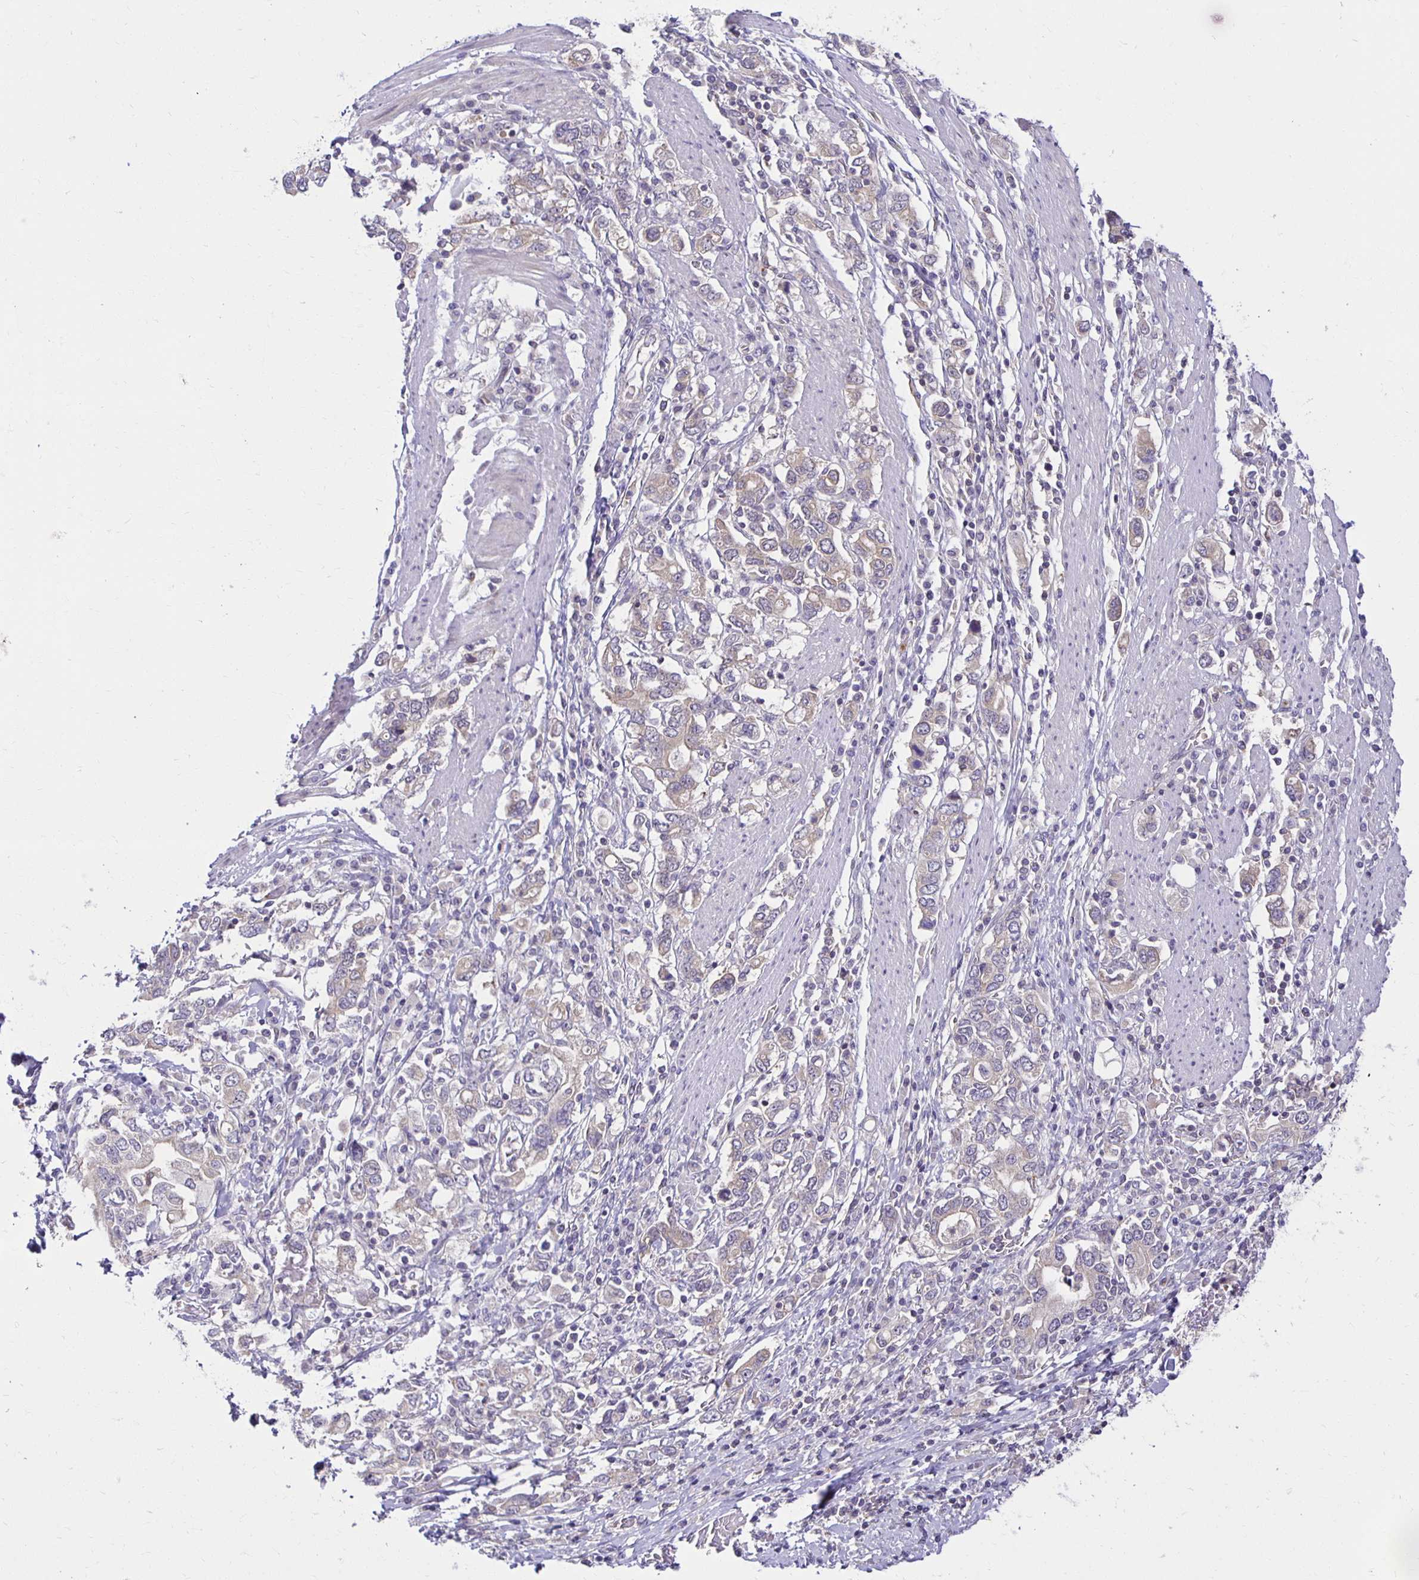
{"staining": {"intensity": "weak", "quantity": "<25%", "location": "cytoplasmic/membranous"}, "tissue": "stomach cancer", "cell_type": "Tumor cells", "image_type": "cancer", "snomed": [{"axis": "morphology", "description": "Adenocarcinoma, NOS"}, {"axis": "topography", "description": "Stomach, upper"}, {"axis": "topography", "description": "Stomach"}], "caption": "Immunohistochemistry photomicrograph of stomach adenocarcinoma stained for a protein (brown), which exhibits no staining in tumor cells.", "gene": "MIEN1", "patient": {"sex": "male", "age": 62}}